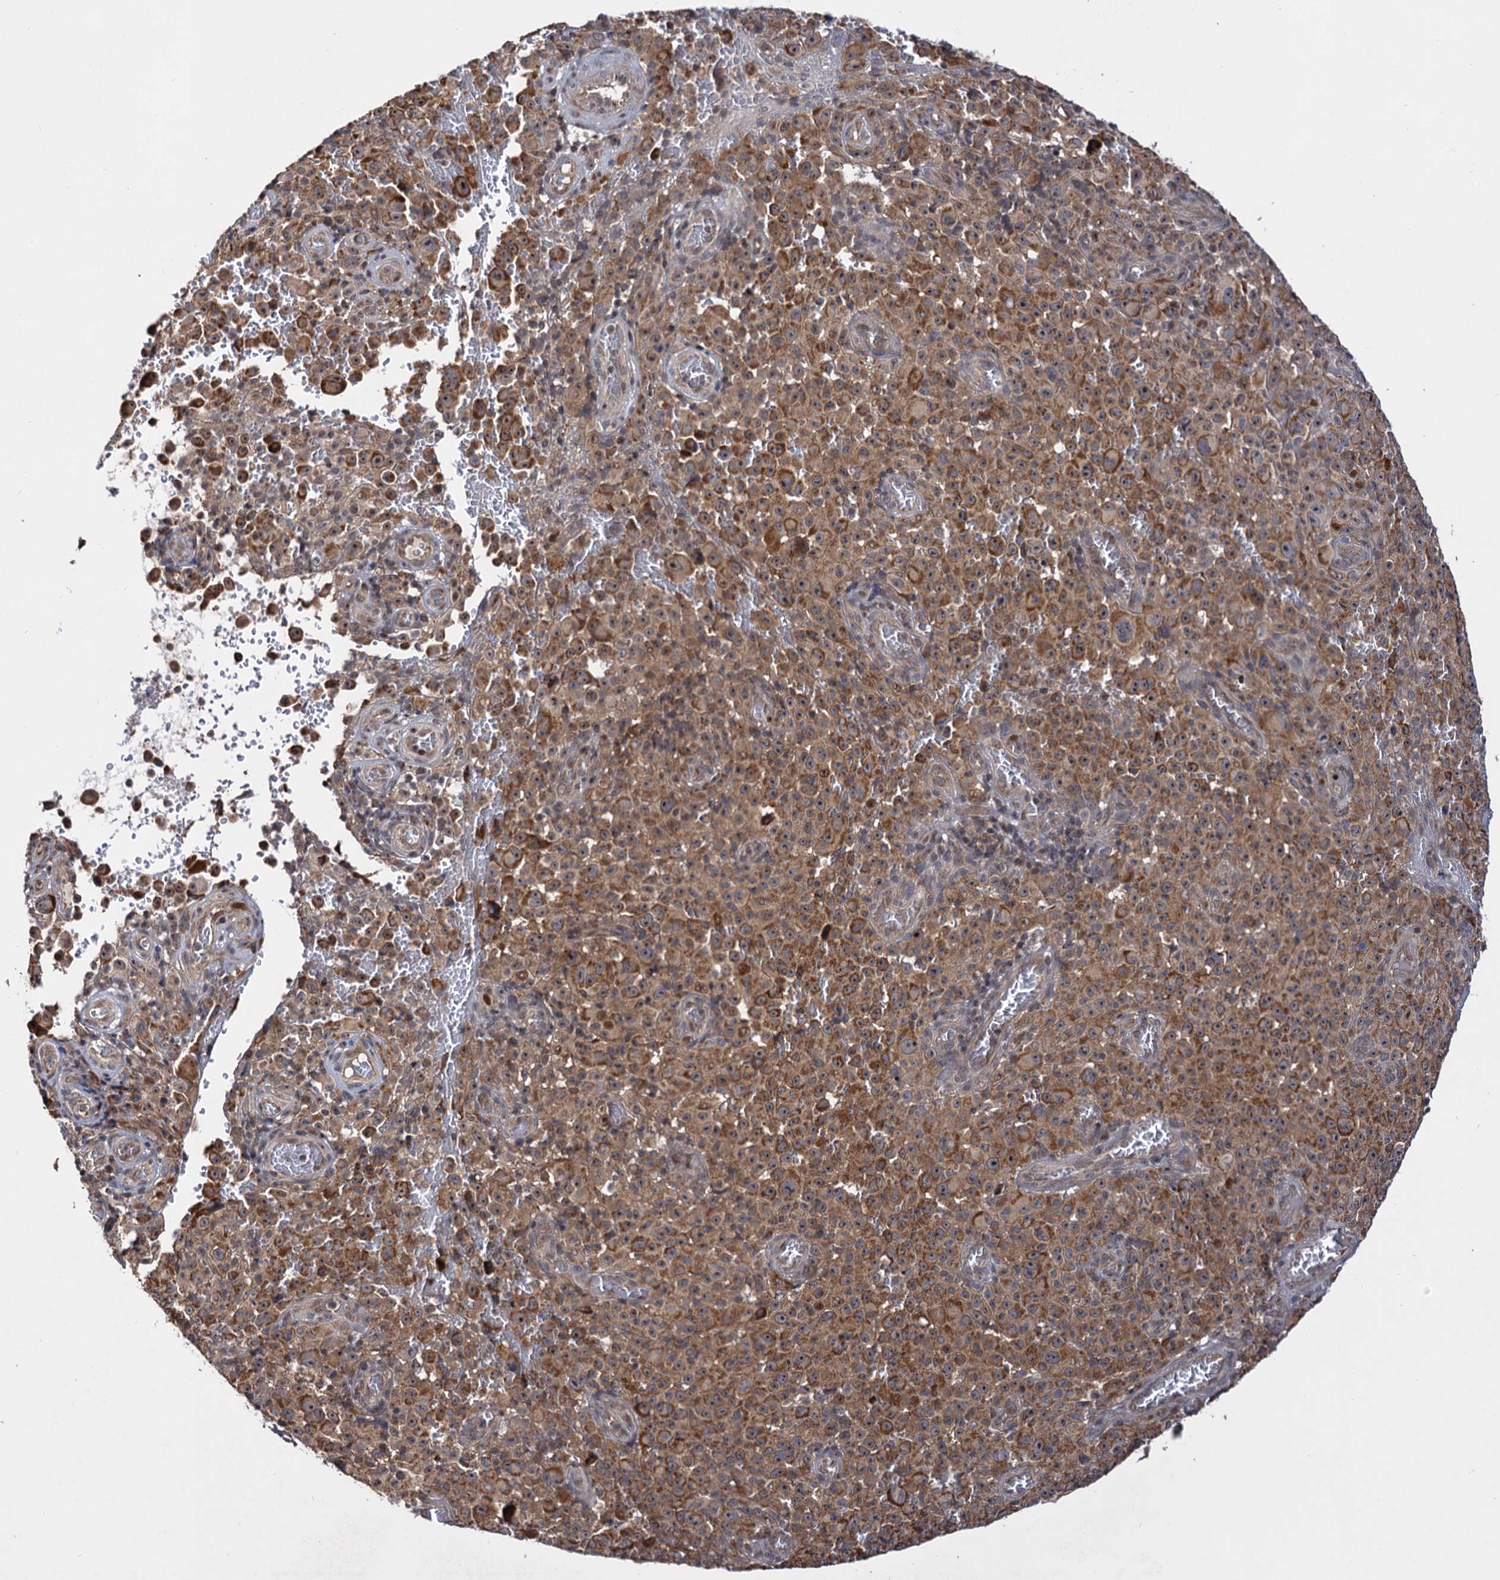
{"staining": {"intensity": "moderate", "quantity": ">75%", "location": "cytoplasmic/membranous"}, "tissue": "melanoma", "cell_type": "Tumor cells", "image_type": "cancer", "snomed": [{"axis": "morphology", "description": "Malignant melanoma, NOS"}, {"axis": "topography", "description": "Skin"}], "caption": "Immunohistochemistry (DAB (3,3'-diaminobenzidine)) staining of malignant melanoma shows moderate cytoplasmic/membranous protein expression in about >75% of tumor cells. (brown staining indicates protein expression, while blue staining denotes nuclei).", "gene": "CEP76", "patient": {"sex": "female", "age": 82}}